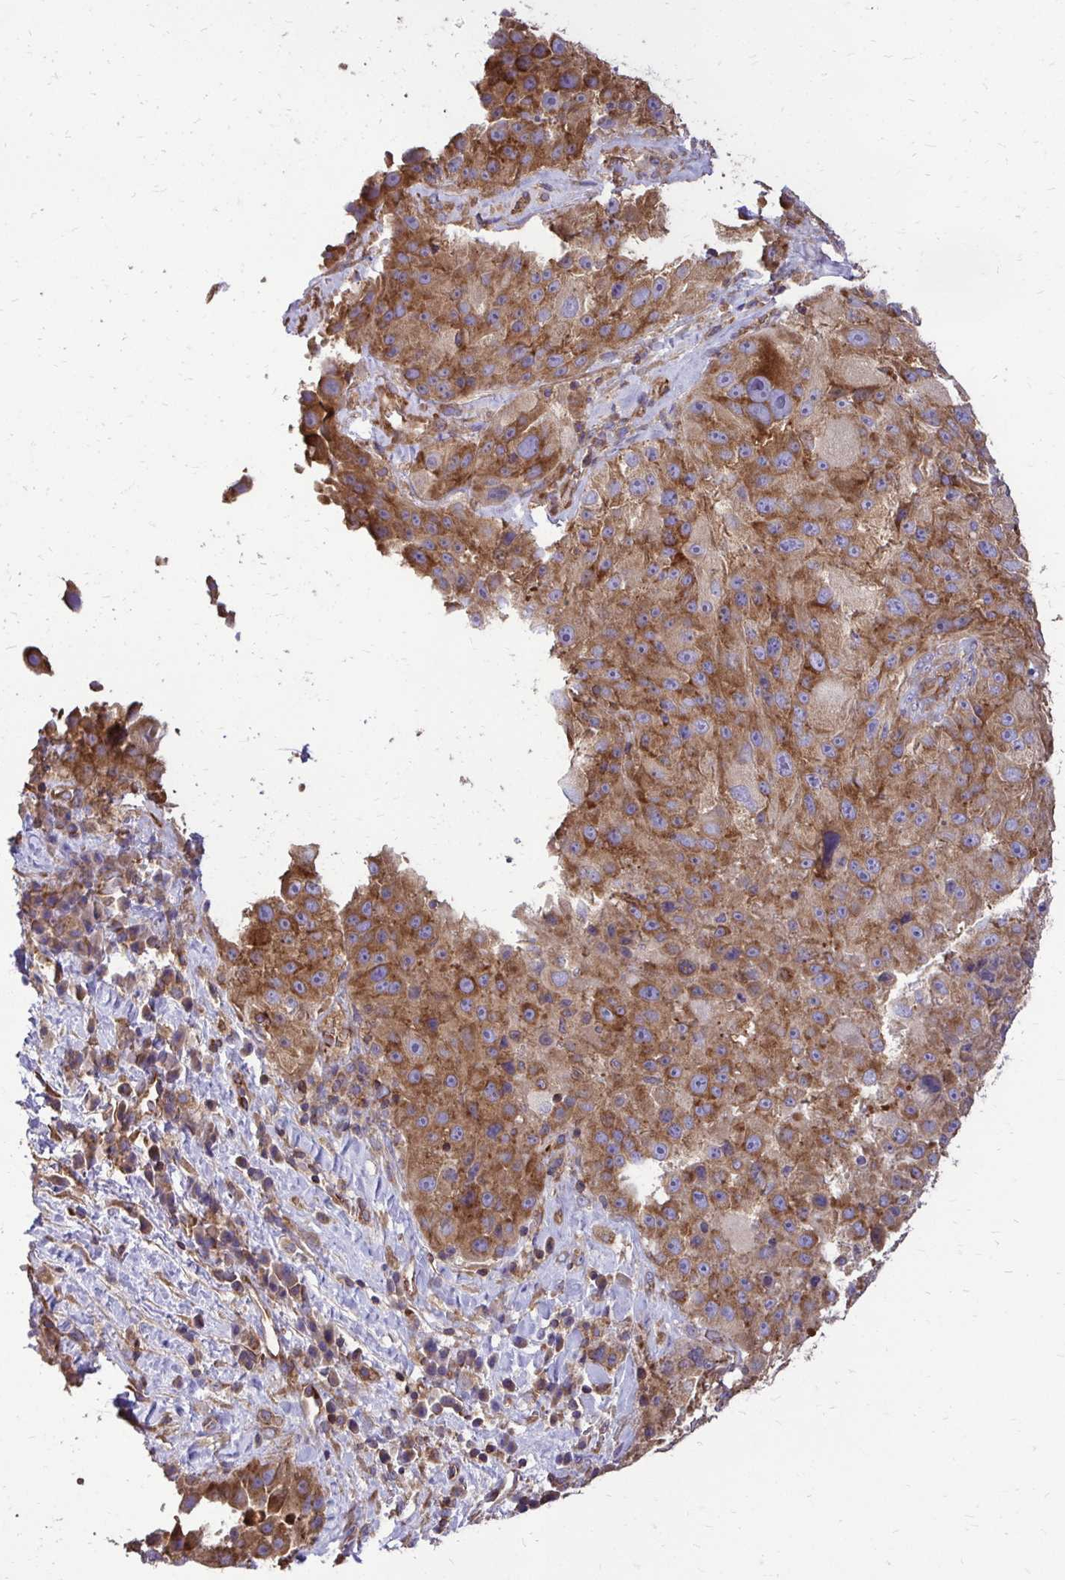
{"staining": {"intensity": "moderate", "quantity": ">75%", "location": "cytoplasmic/membranous"}, "tissue": "melanoma", "cell_type": "Tumor cells", "image_type": "cancer", "snomed": [{"axis": "morphology", "description": "Malignant melanoma, Metastatic site"}, {"axis": "topography", "description": "Lymph node"}], "caption": "Tumor cells display medium levels of moderate cytoplasmic/membranous expression in approximately >75% of cells in malignant melanoma (metastatic site).", "gene": "FMR1", "patient": {"sex": "male", "age": 62}}